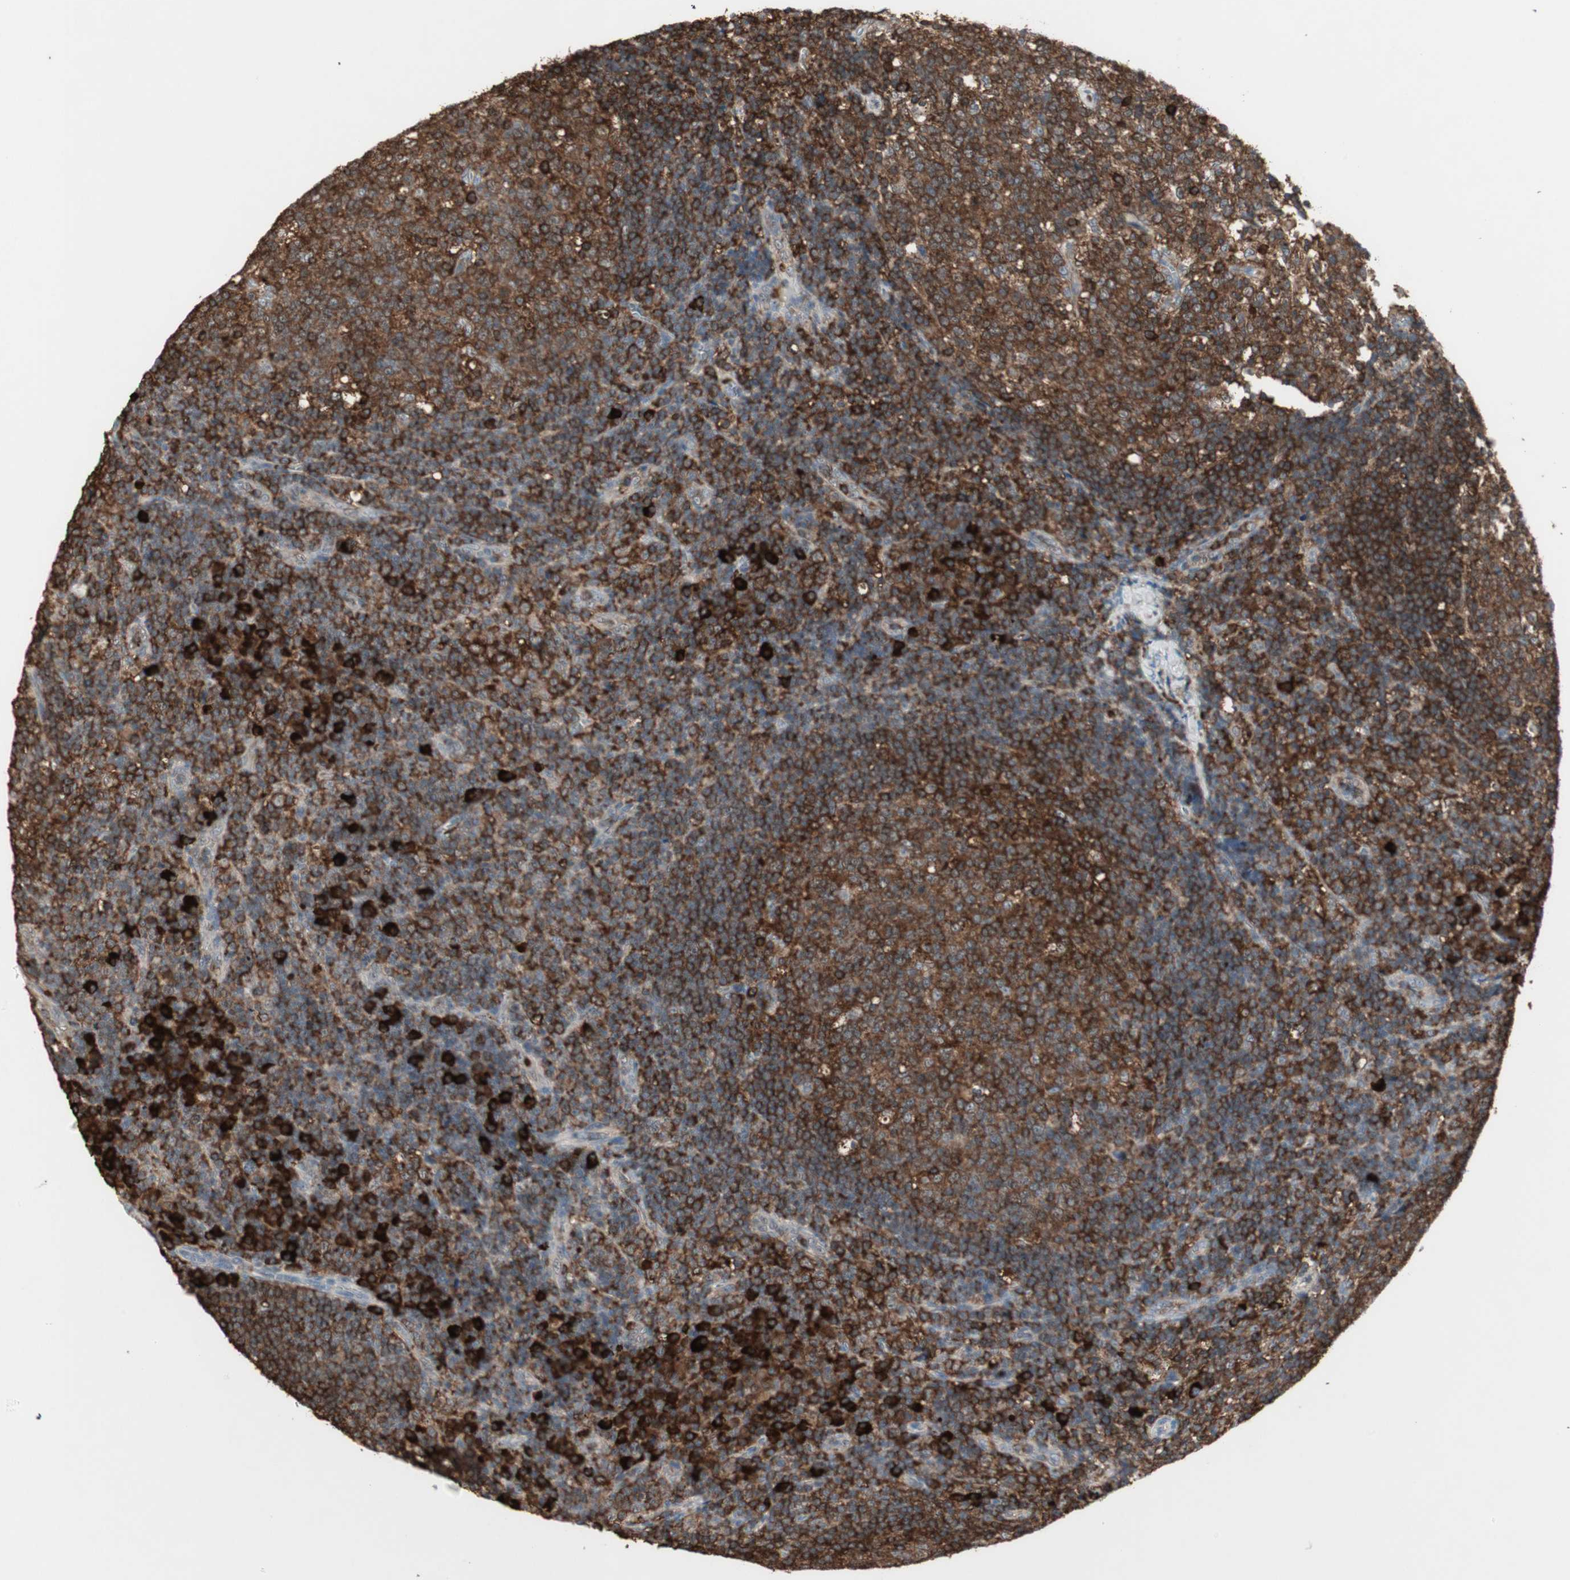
{"staining": {"intensity": "strong", "quantity": ">75%", "location": "cytoplasmic/membranous"}, "tissue": "lymph node", "cell_type": "Germinal center cells", "image_type": "normal", "snomed": [{"axis": "morphology", "description": "Normal tissue, NOS"}, {"axis": "morphology", "description": "Inflammation, NOS"}, {"axis": "topography", "description": "Lymph node"}], "caption": "Germinal center cells exhibit high levels of strong cytoplasmic/membranous positivity in about >75% of cells in benign lymph node. (IHC, brightfield microscopy, high magnification).", "gene": "MMP3", "patient": {"sex": "male", "age": 55}}